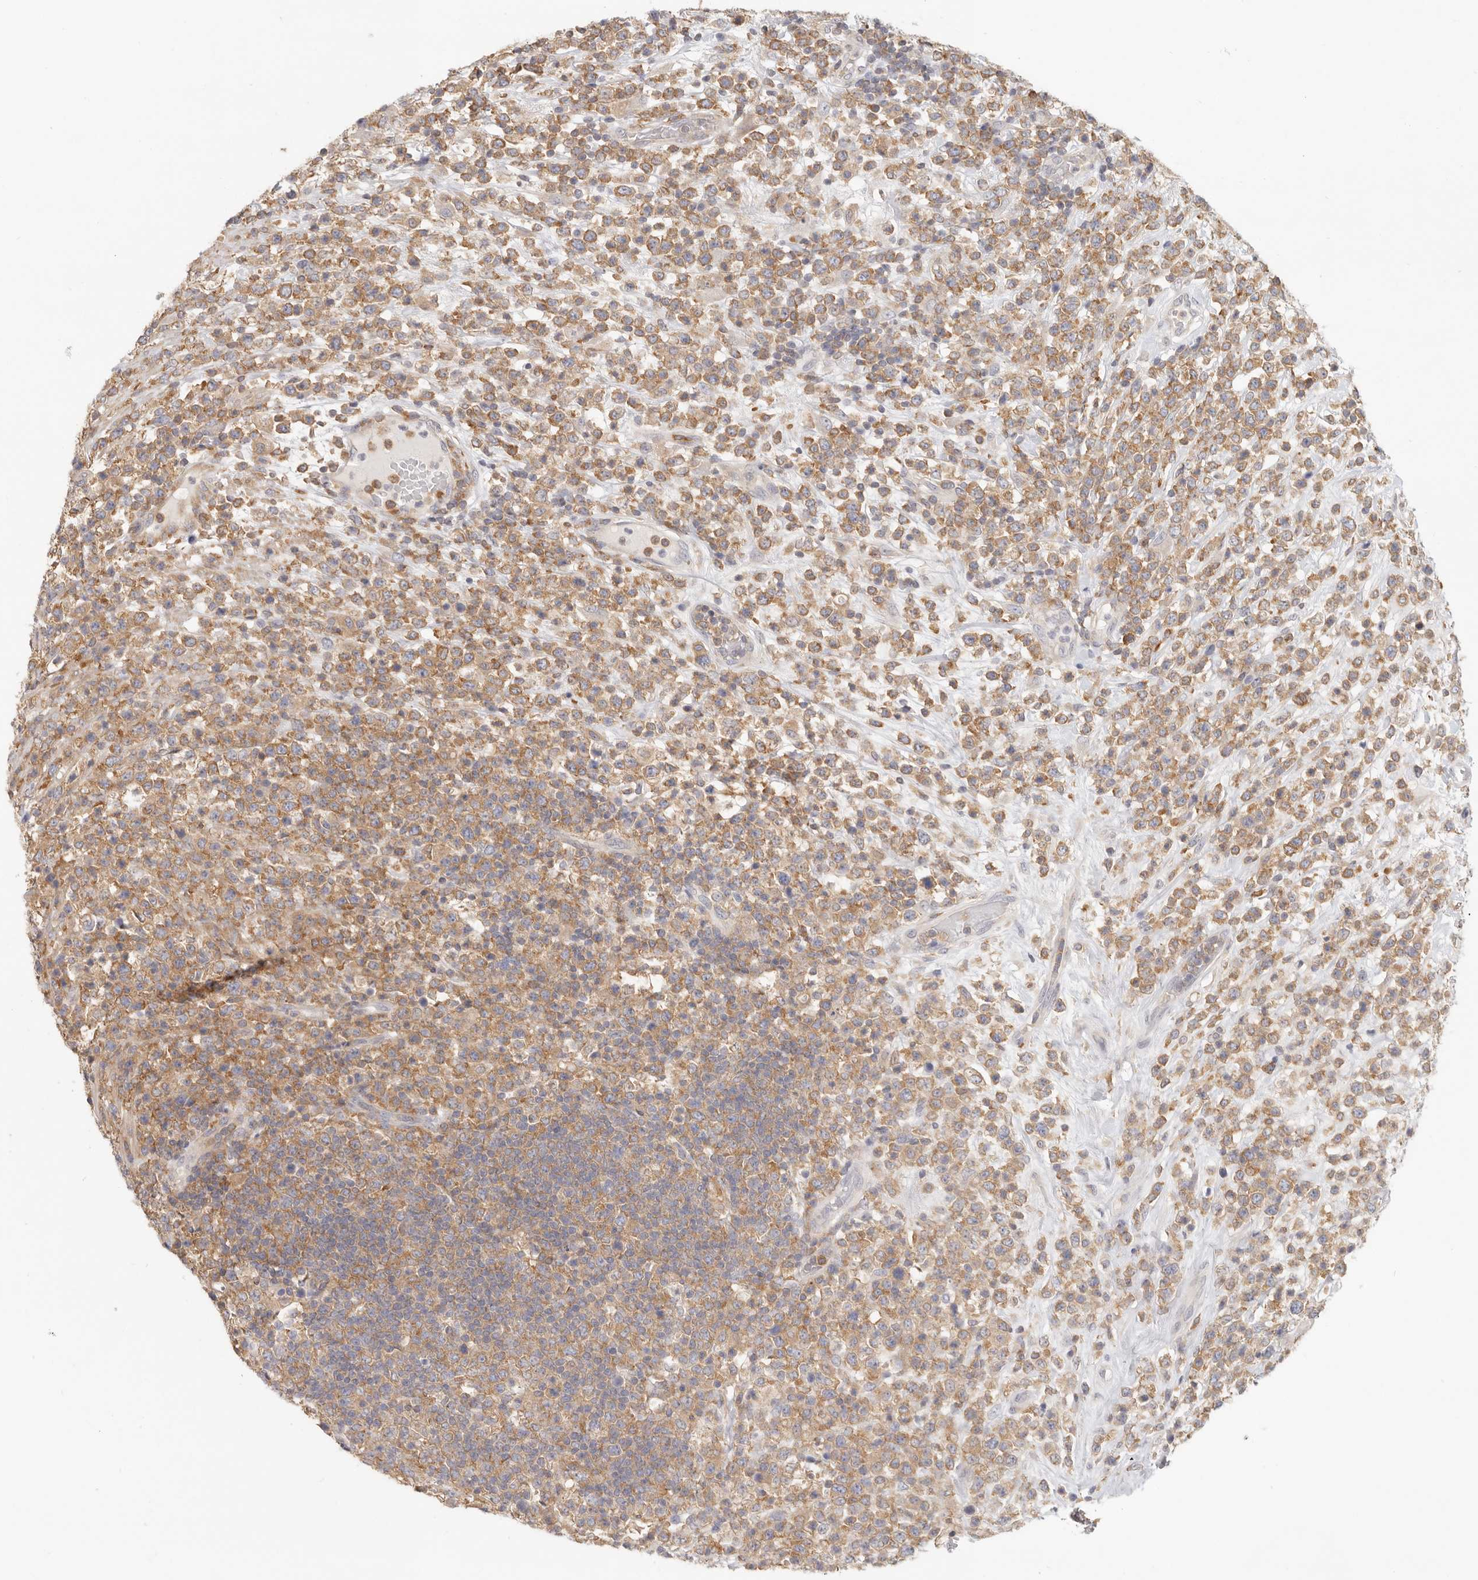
{"staining": {"intensity": "moderate", "quantity": ">75%", "location": "cytoplasmic/membranous"}, "tissue": "lymphoma", "cell_type": "Tumor cells", "image_type": "cancer", "snomed": [{"axis": "morphology", "description": "Malignant lymphoma, non-Hodgkin's type, High grade"}, {"axis": "topography", "description": "Colon"}], "caption": "A medium amount of moderate cytoplasmic/membranous positivity is appreciated in approximately >75% of tumor cells in malignant lymphoma, non-Hodgkin's type (high-grade) tissue.", "gene": "ANXA9", "patient": {"sex": "female", "age": 53}}